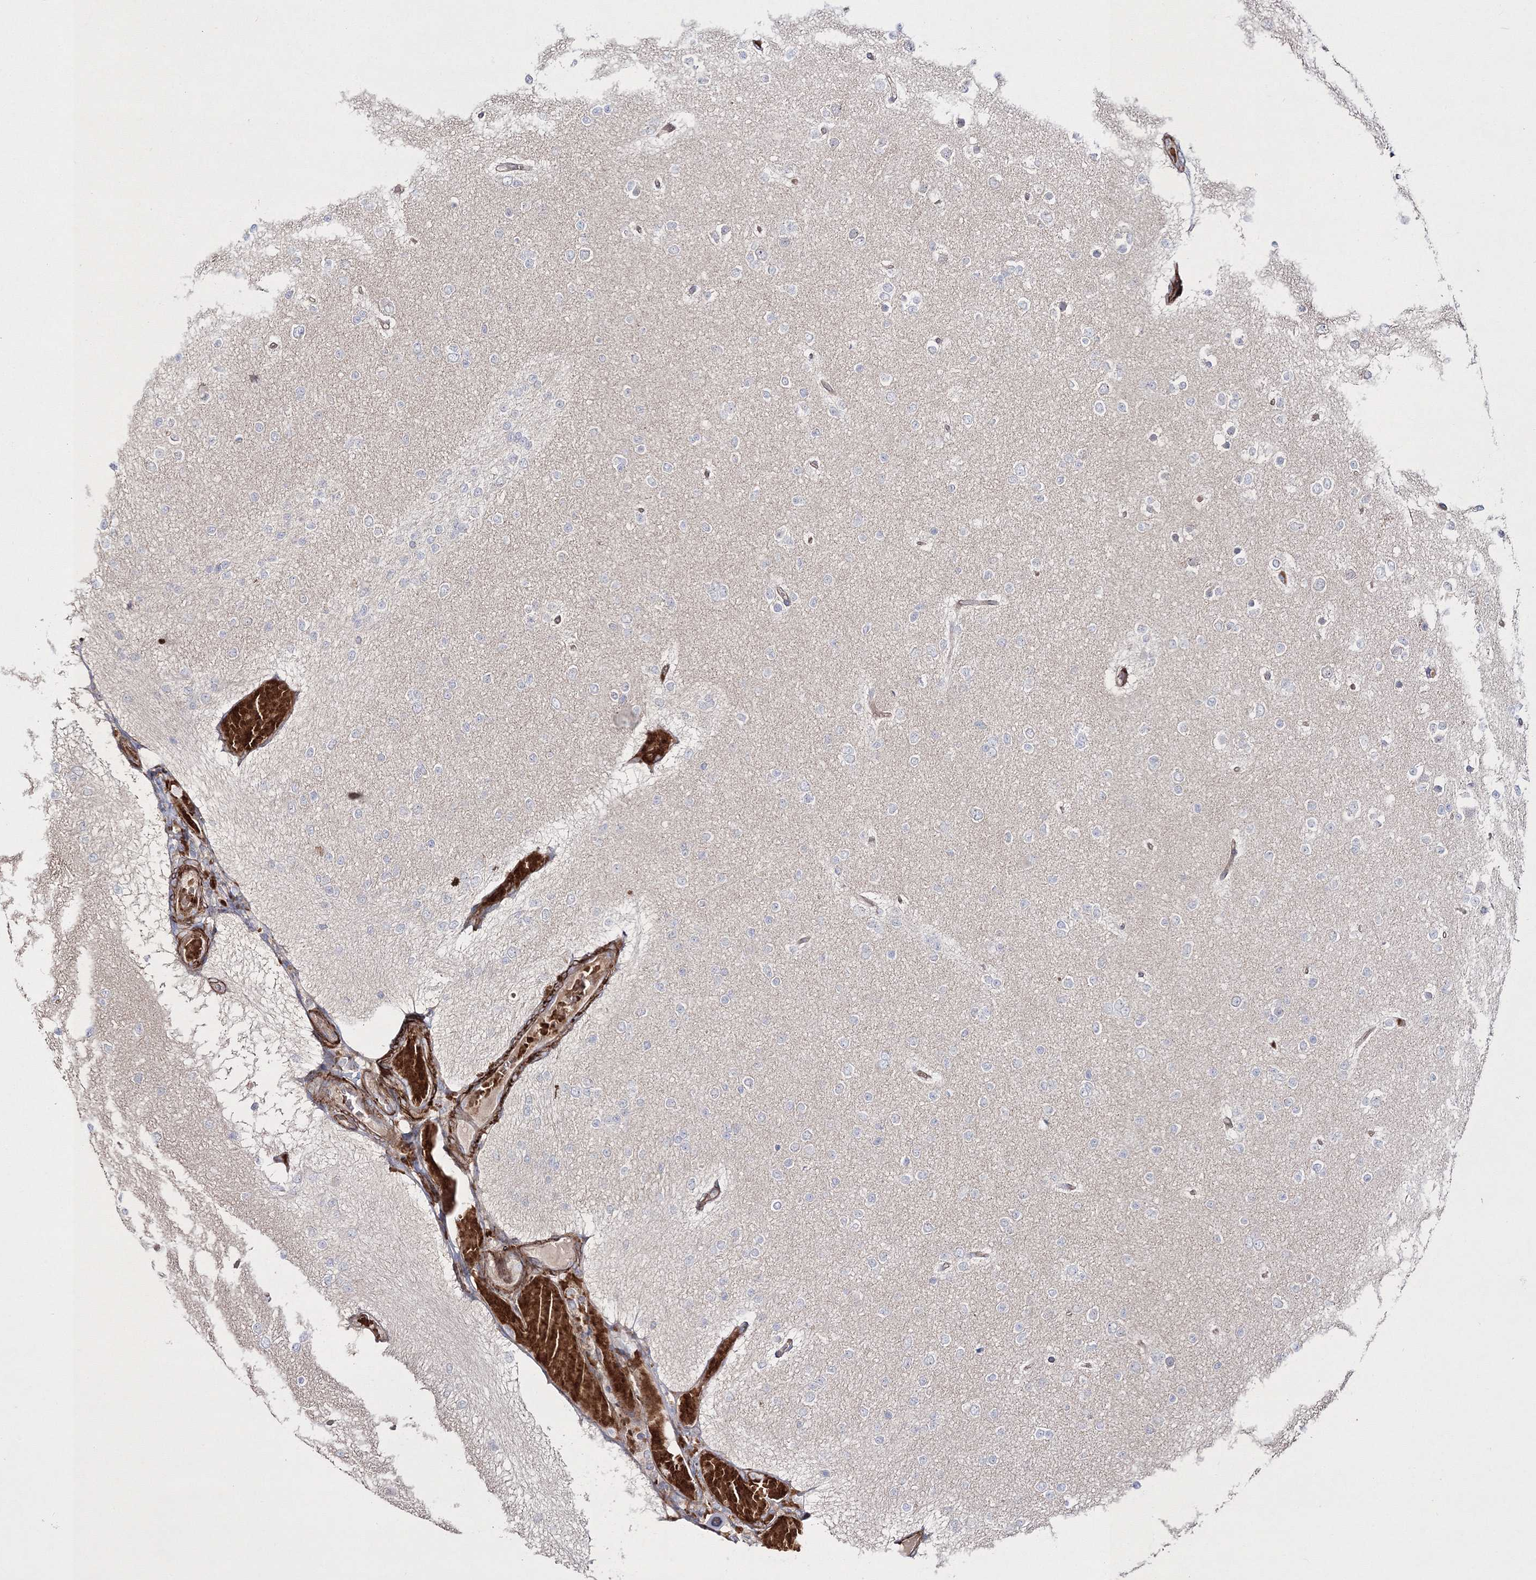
{"staining": {"intensity": "negative", "quantity": "none", "location": "none"}, "tissue": "glioma", "cell_type": "Tumor cells", "image_type": "cancer", "snomed": [{"axis": "morphology", "description": "Glioma, malignant, Low grade"}, {"axis": "topography", "description": "Brain"}], "caption": "Tumor cells show no significant positivity in low-grade glioma (malignant).", "gene": "ZSWIM6", "patient": {"sex": "female", "age": 22}}